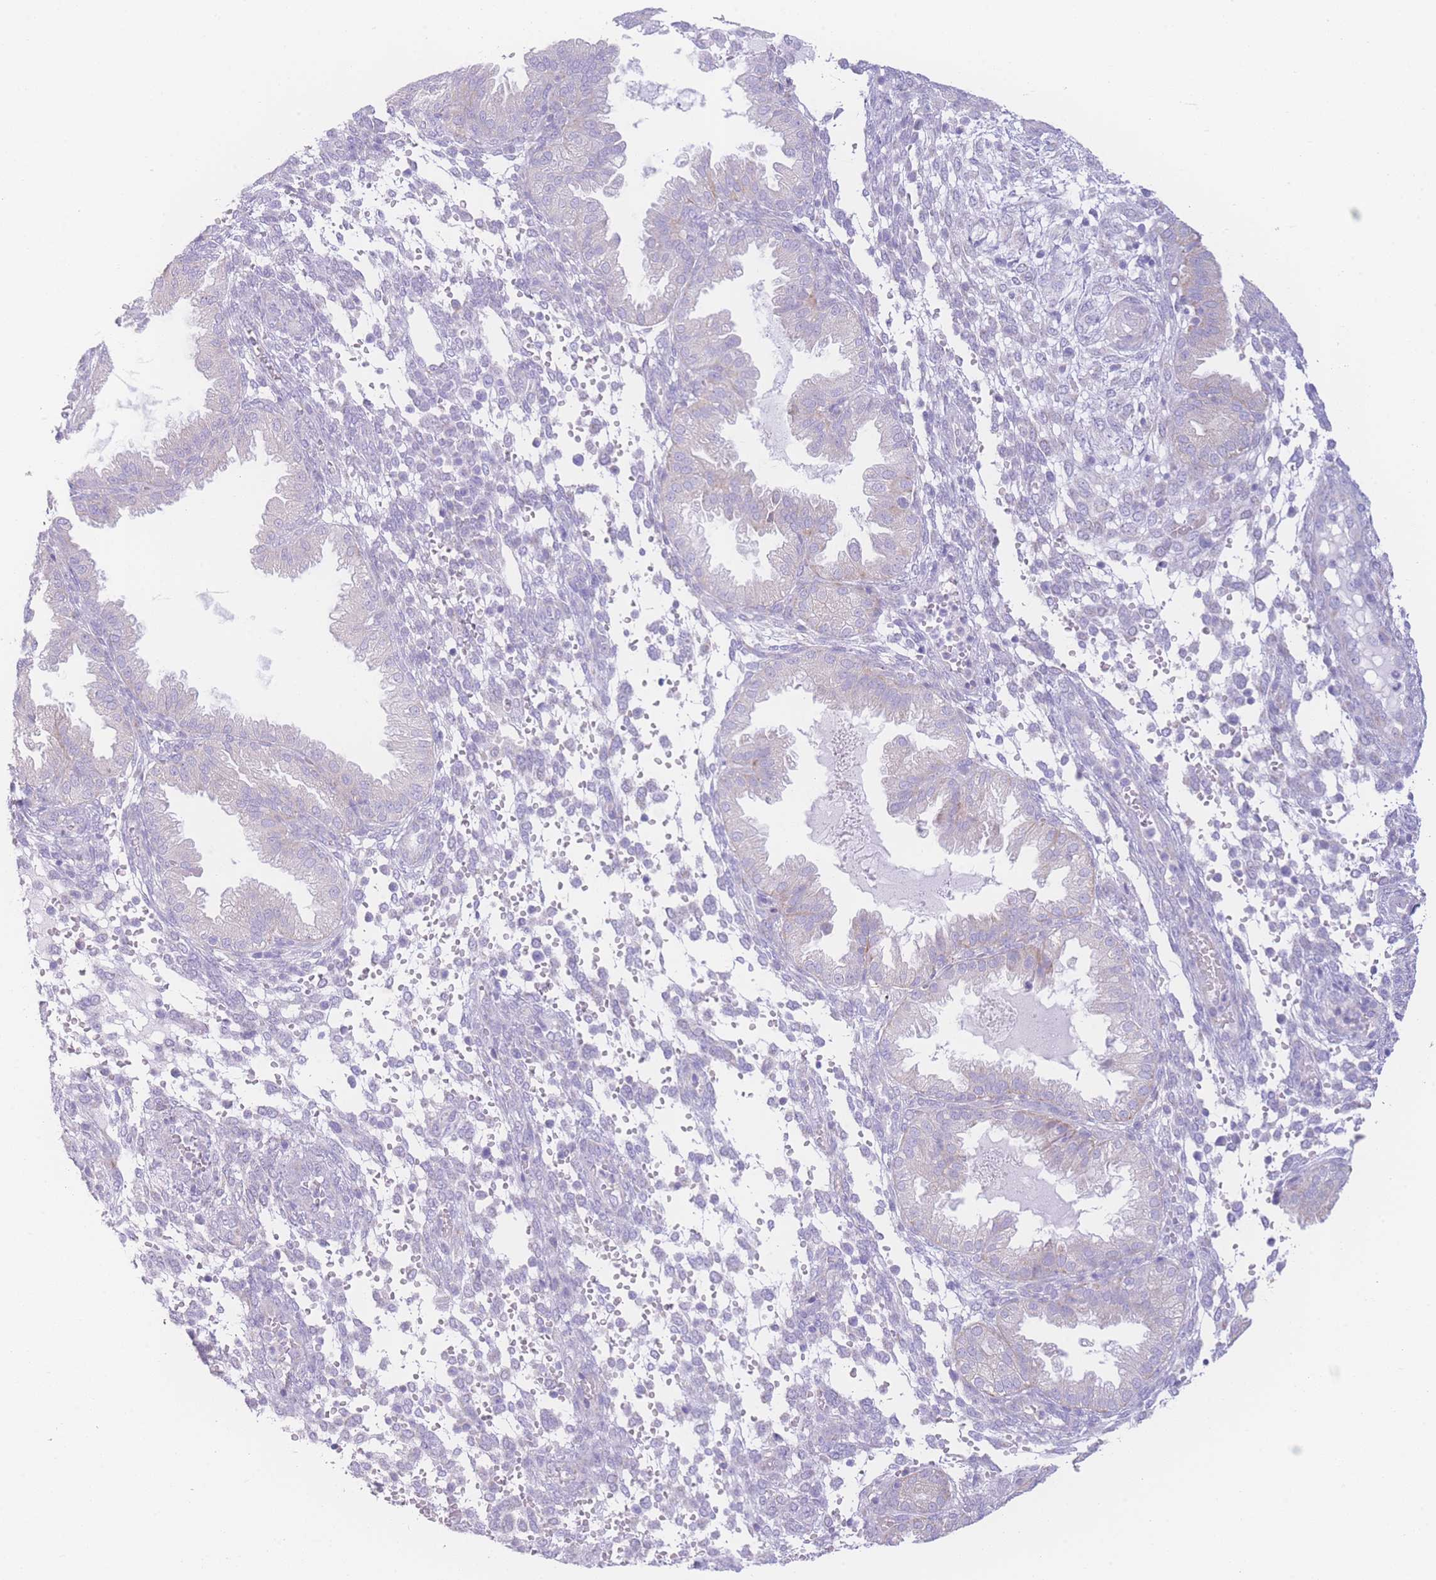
{"staining": {"intensity": "negative", "quantity": "none", "location": "none"}, "tissue": "endometrium", "cell_type": "Cells in endometrial stroma", "image_type": "normal", "snomed": [{"axis": "morphology", "description": "Normal tissue, NOS"}, {"axis": "topography", "description": "Endometrium"}], "caption": "DAB (3,3'-diaminobenzidine) immunohistochemical staining of normal human endometrium exhibits no significant staining in cells in endometrial stroma. (Stains: DAB (3,3'-diaminobenzidine) IHC with hematoxylin counter stain, Microscopy: brightfield microscopy at high magnification).", "gene": "NBEAL1", "patient": {"sex": "female", "age": 33}}